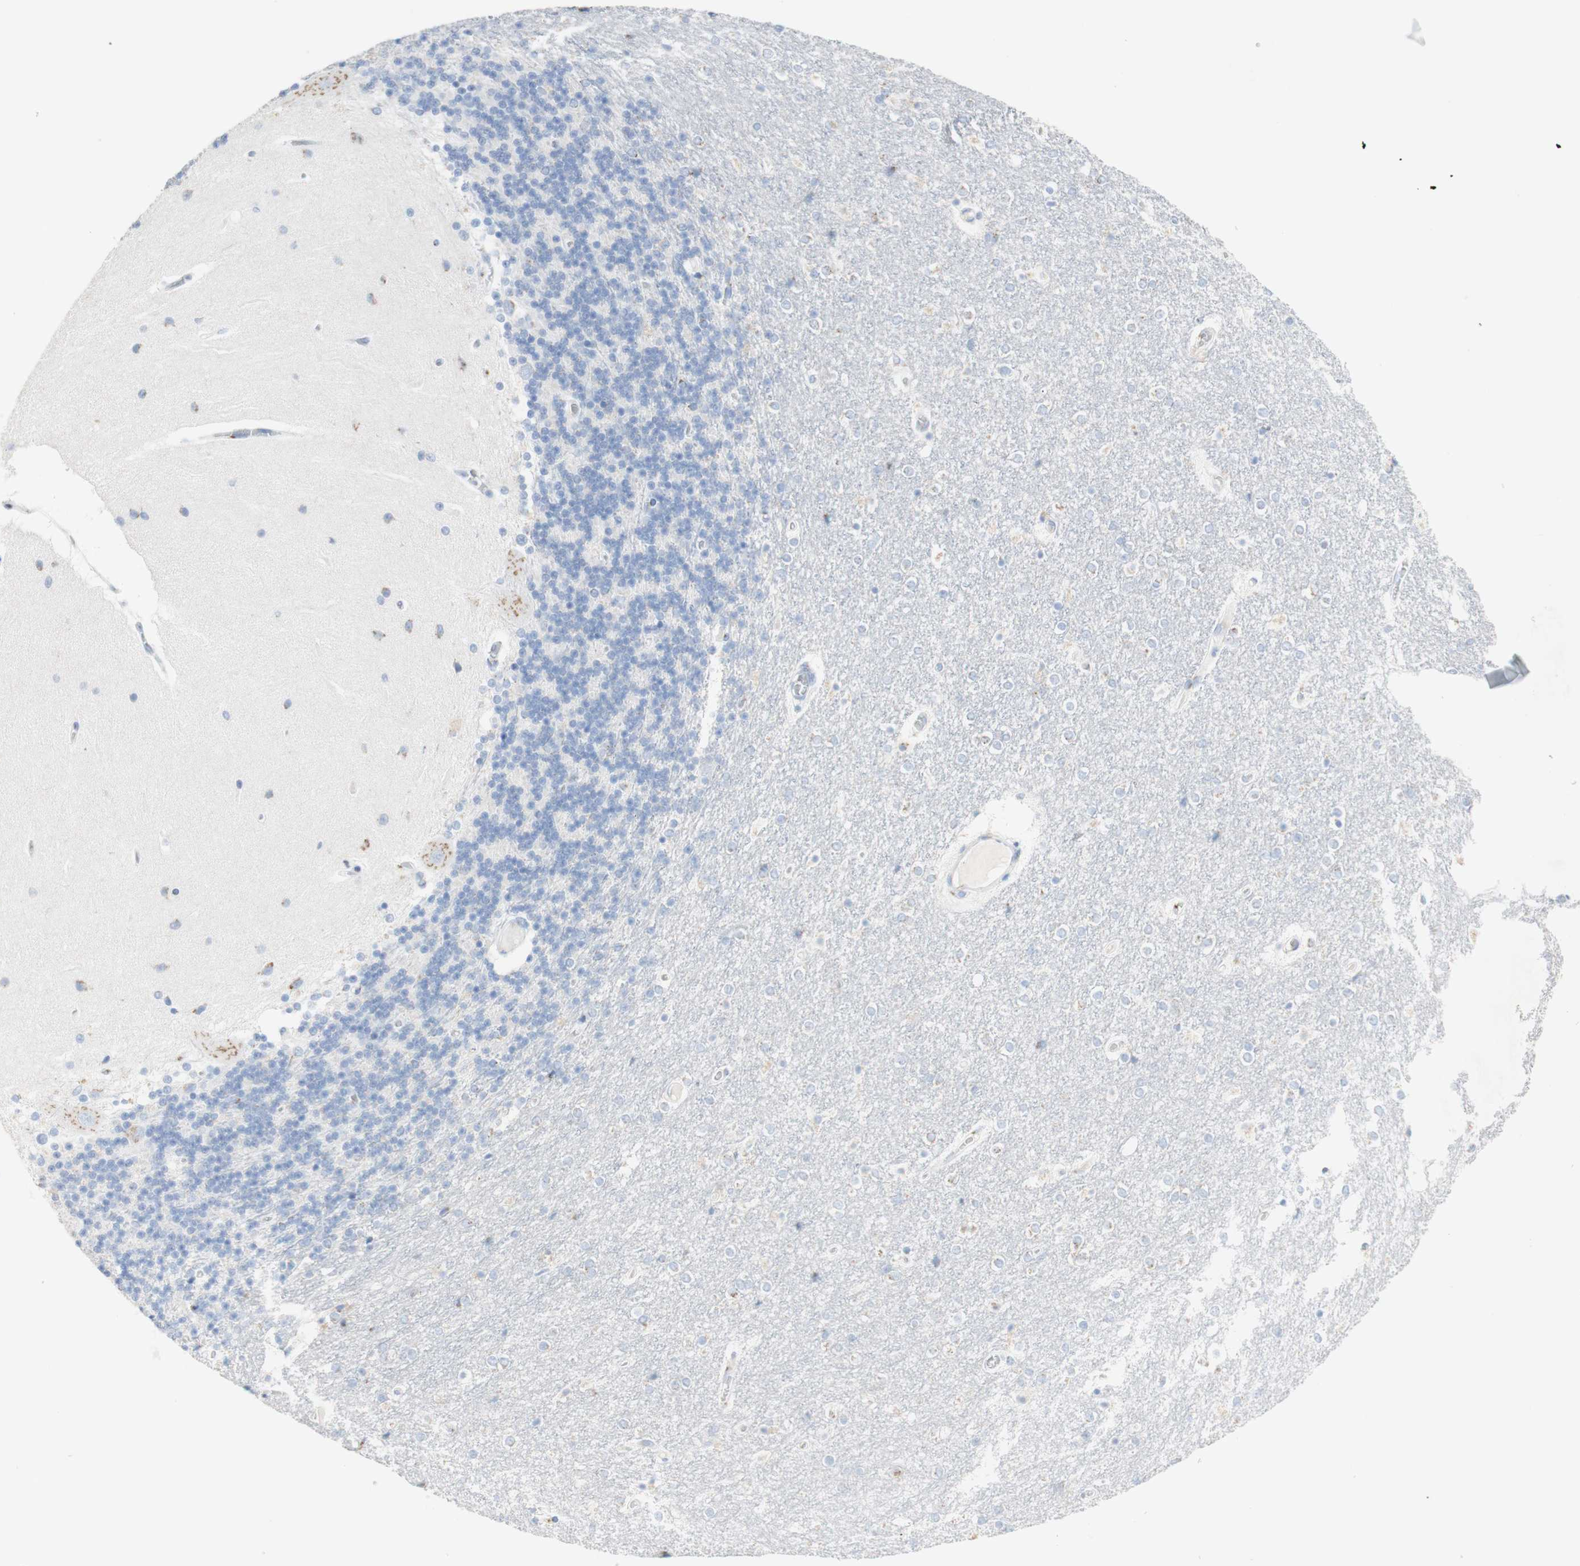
{"staining": {"intensity": "negative", "quantity": "none", "location": "none"}, "tissue": "cerebellum", "cell_type": "Cells in granular layer", "image_type": "normal", "snomed": [{"axis": "morphology", "description": "Normal tissue, NOS"}, {"axis": "topography", "description": "Cerebellum"}], "caption": "Protein analysis of unremarkable cerebellum exhibits no significant expression in cells in granular layer.", "gene": "MANEA", "patient": {"sex": "female", "age": 54}}